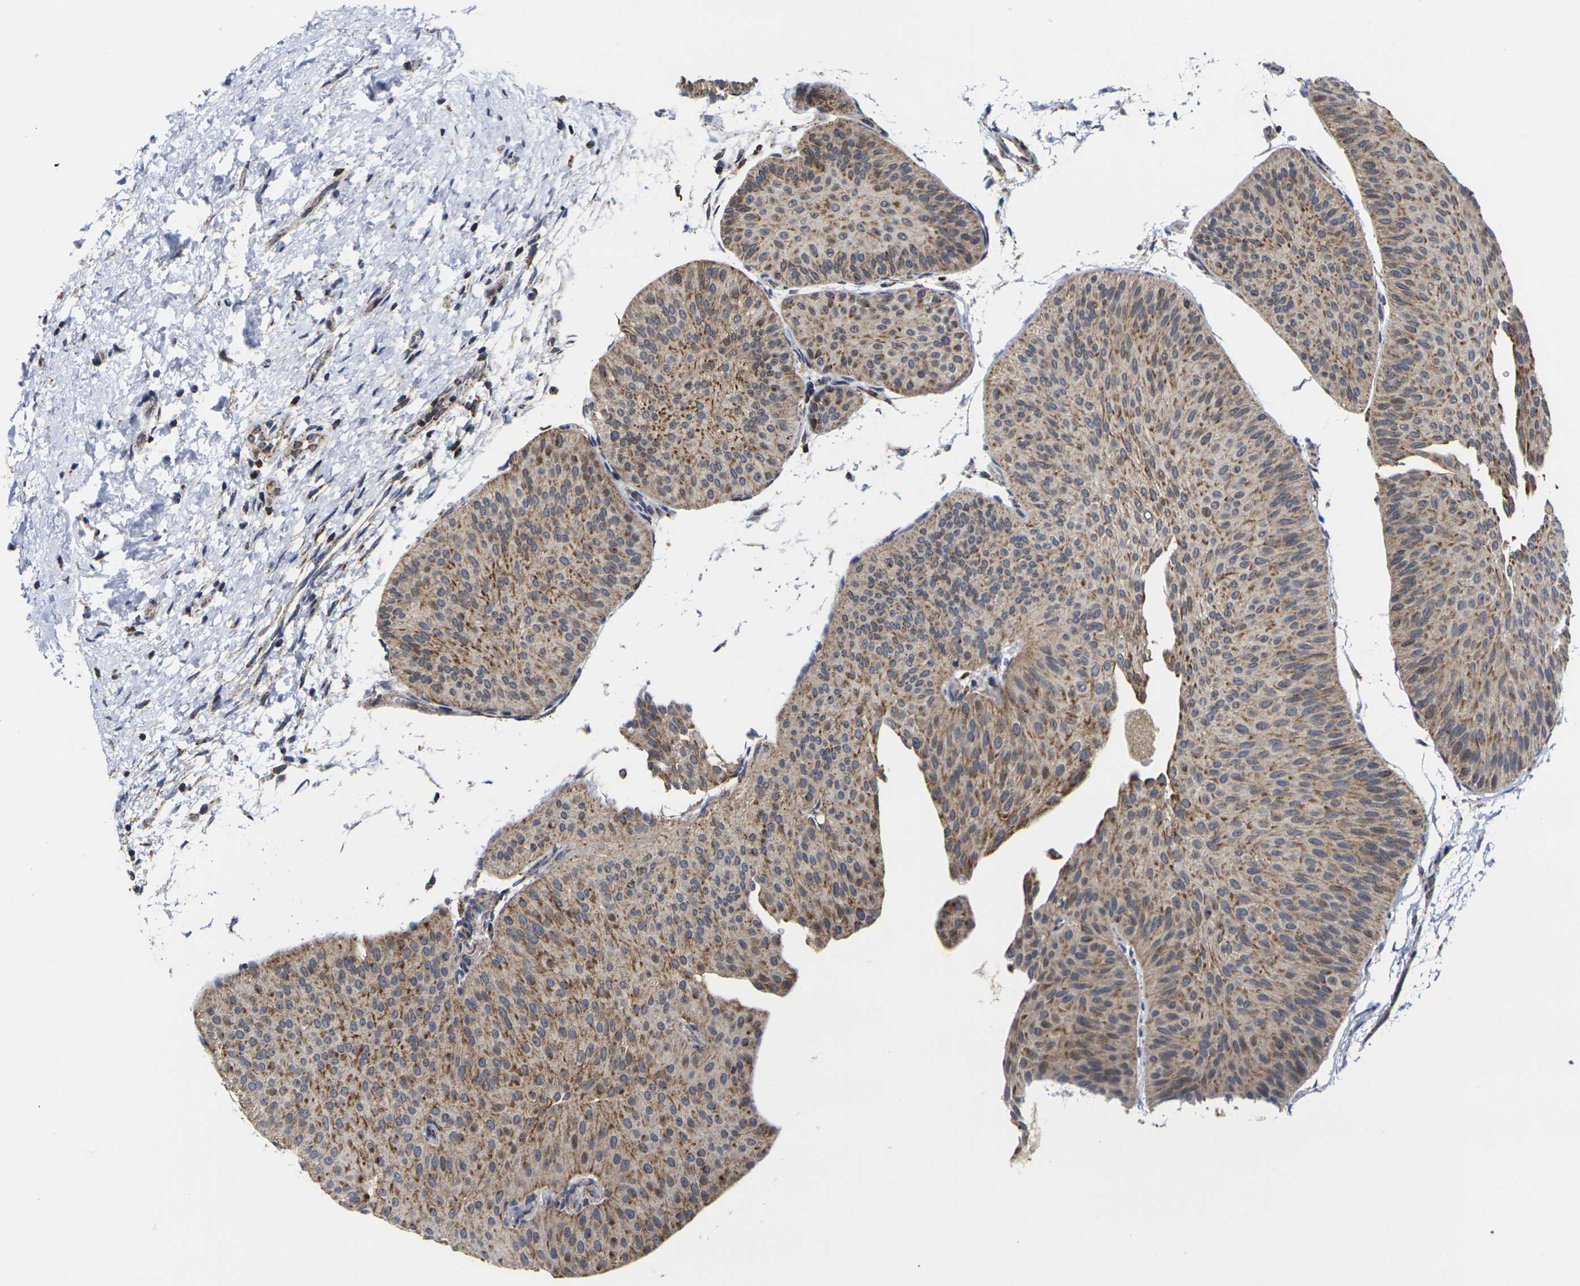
{"staining": {"intensity": "moderate", "quantity": ">75%", "location": "cytoplasmic/membranous"}, "tissue": "urothelial cancer", "cell_type": "Tumor cells", "image_type": "cancer", "snomed": [{"axis": "morphology", "description": "Urothelial carcinoma, Low grade"}, {"axis": "topography", "description": "Urinary bladder"}], "caption": "Protein staining displays moderate cytoplasmic/membranous staining in approximately >75% of tumor cells in urothelial cancer.", "gene": "P2RY11", "patient": {"sex": "female", "age": 60}}